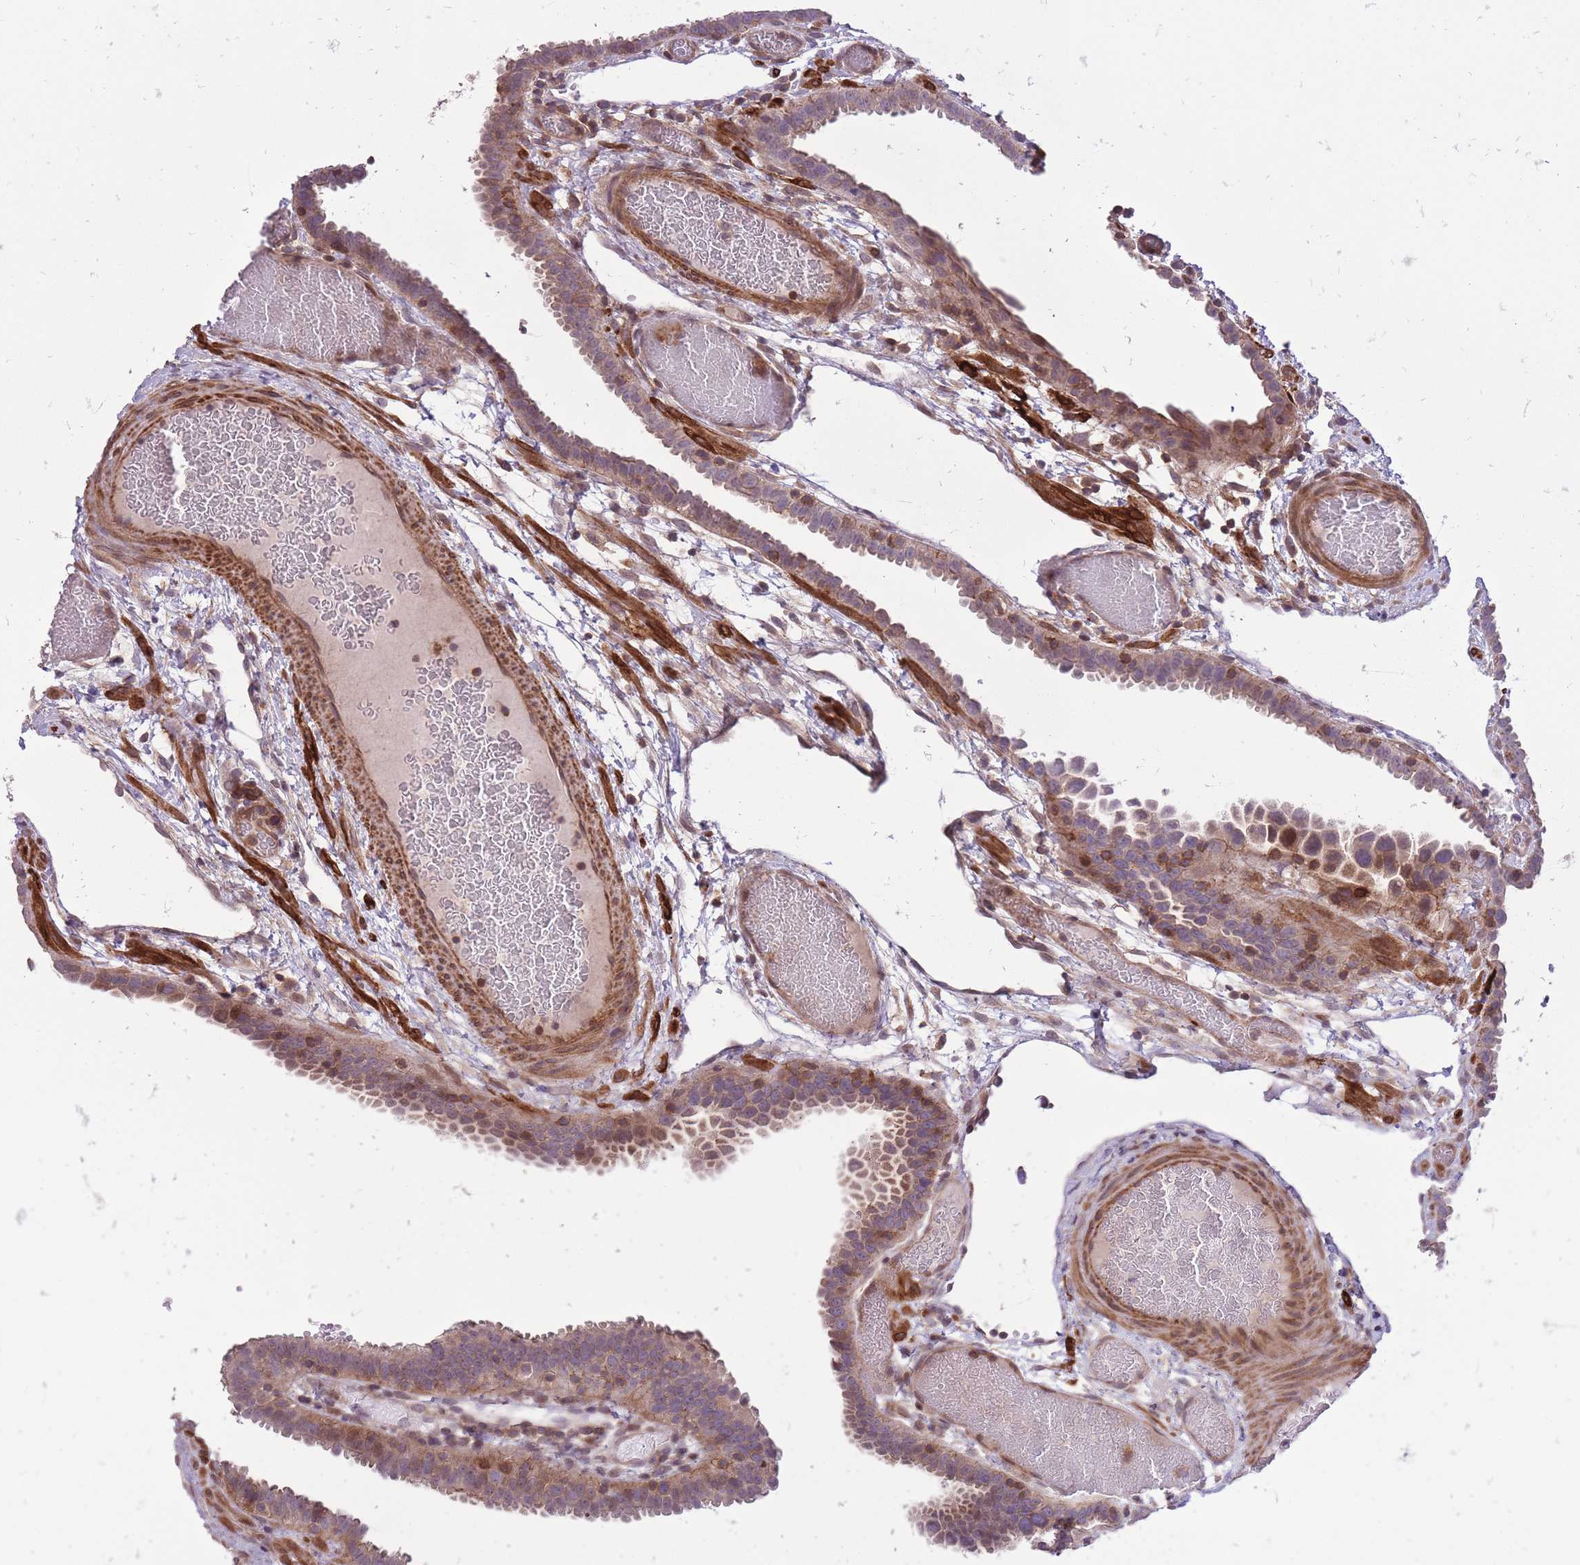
{"staining": {"intensity": "moderate", "quantity": "25%-75%", "location": "cytoplasmic/membranous,nuclear"}, "tissue": "fallopian tube", "cell_type": "Glandular cells", "image_type": "normal", "snomed": [{"axis": "morphology", "description": "Normal tissue, NOS"}, {"axis": "topography", "description": "Fallopian tube"}], "caption": "Moderate cytoplasmic/membranous,nuclear expression is present in approximately 25%-75% of glandular cells in benign fallopian tube. (Stains: DAB (3,3'-diaminobenzidine) in brown, nuclei in blue, Microscopy: brightfield microscopy at high magnification).", "gene": "TET3", "patient": {"sex": "female", "age": 37}}